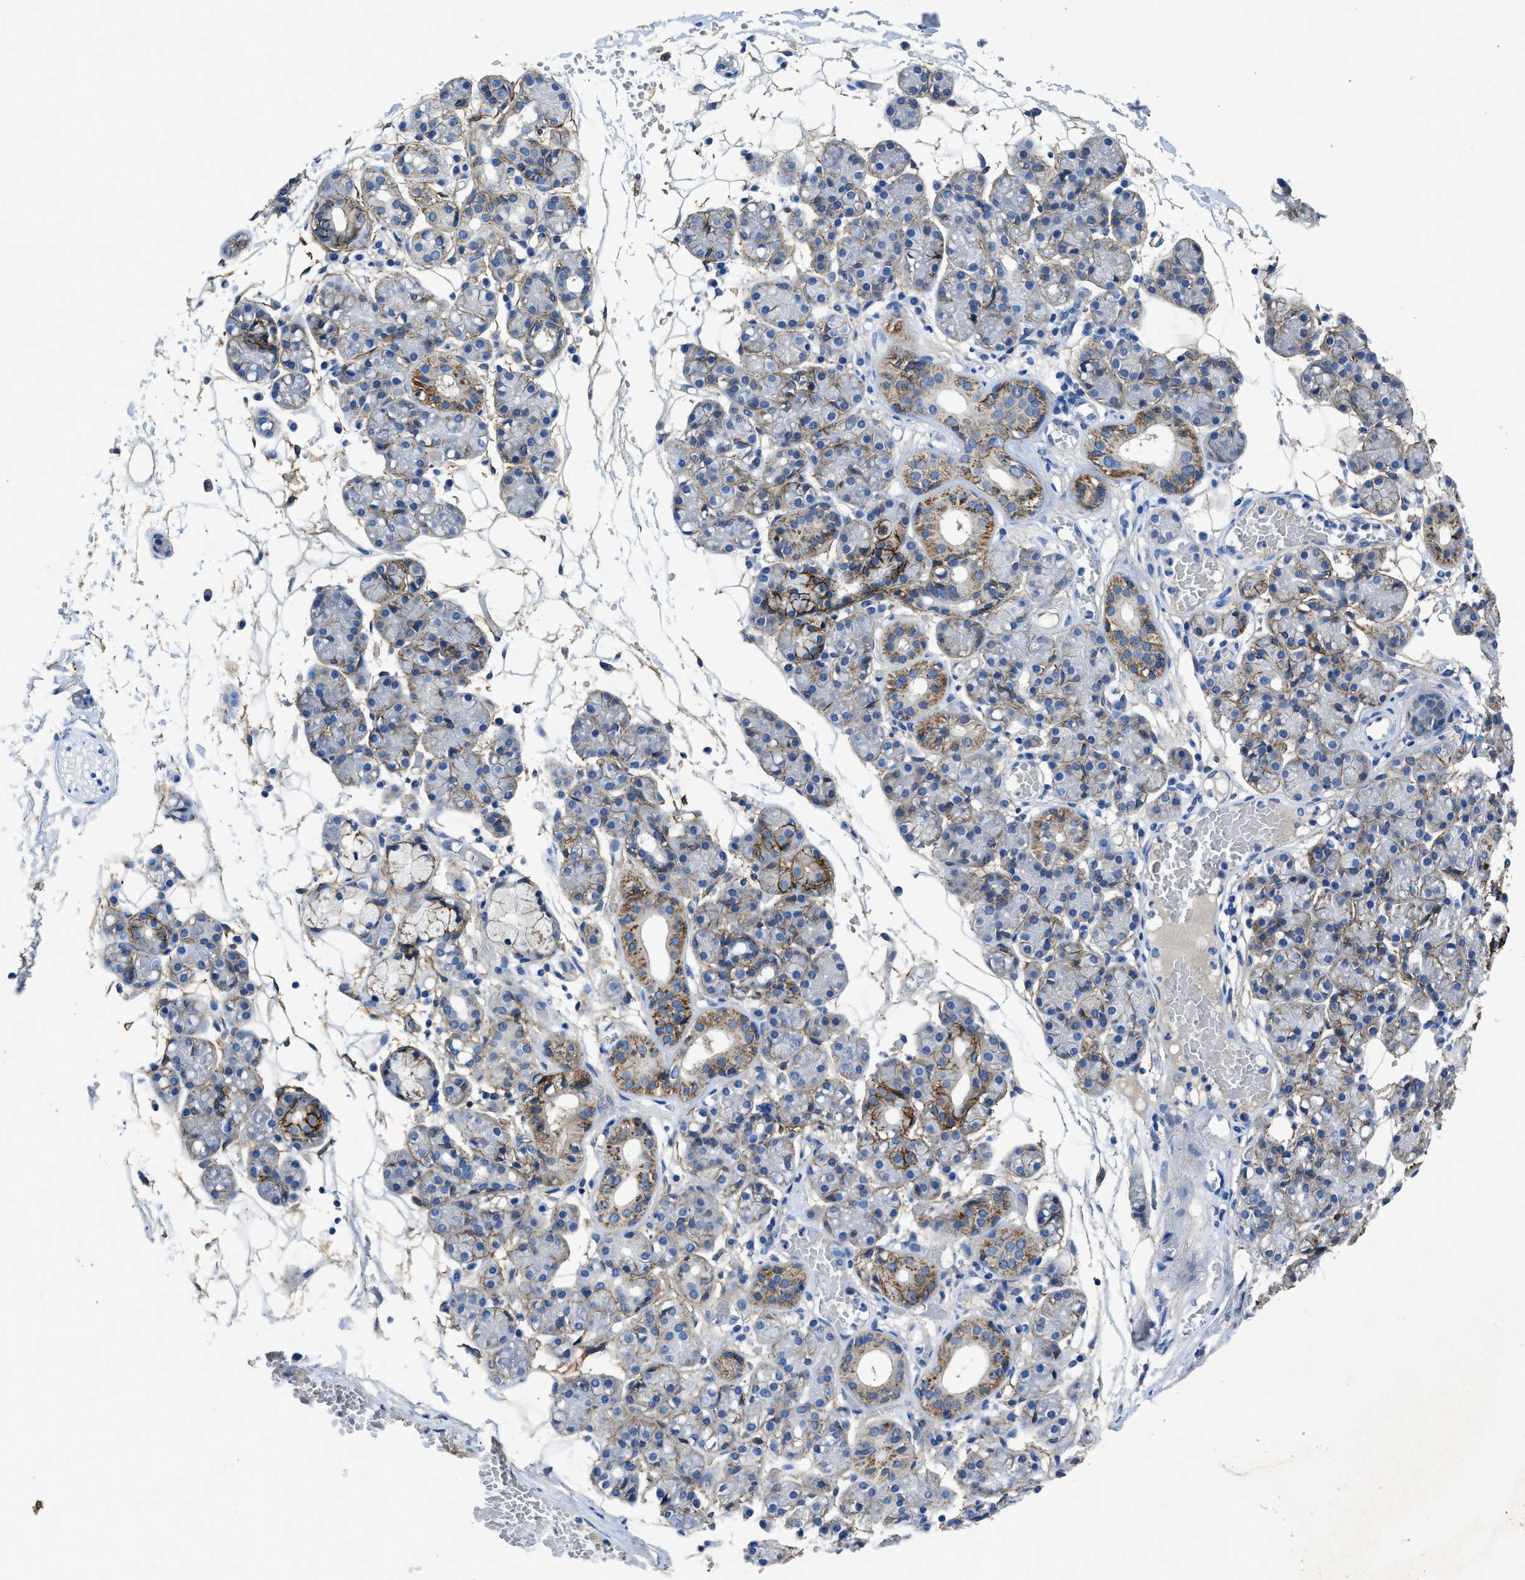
{"staining": {"intensity": "moderate", "quantity": "25%-75%", "location": "cytoplasmic/membranous"}, "tissue": "salivary gland", "cell_type": "Glandular cells", "image_type": "normal", "snomed": [{"axis": "morphology", "description": "Normal tissue, NOS"}, {"axis": "topography", "description": "Salivary gland"}], "caption": "An IHC histopathology image of benign tissue is shown. Protein staining in brown shows moderate cytoplasmic/membranous positivity in salivary gland within glandular cells. (Stains: DAB (3,3'-diaminobenzidine) in brown, nuclei in blue, Microscopy: brightfield microscopy at high magnification).", "gene": "PTGFRN", "patient": {"sex": "male", "age": 63}}